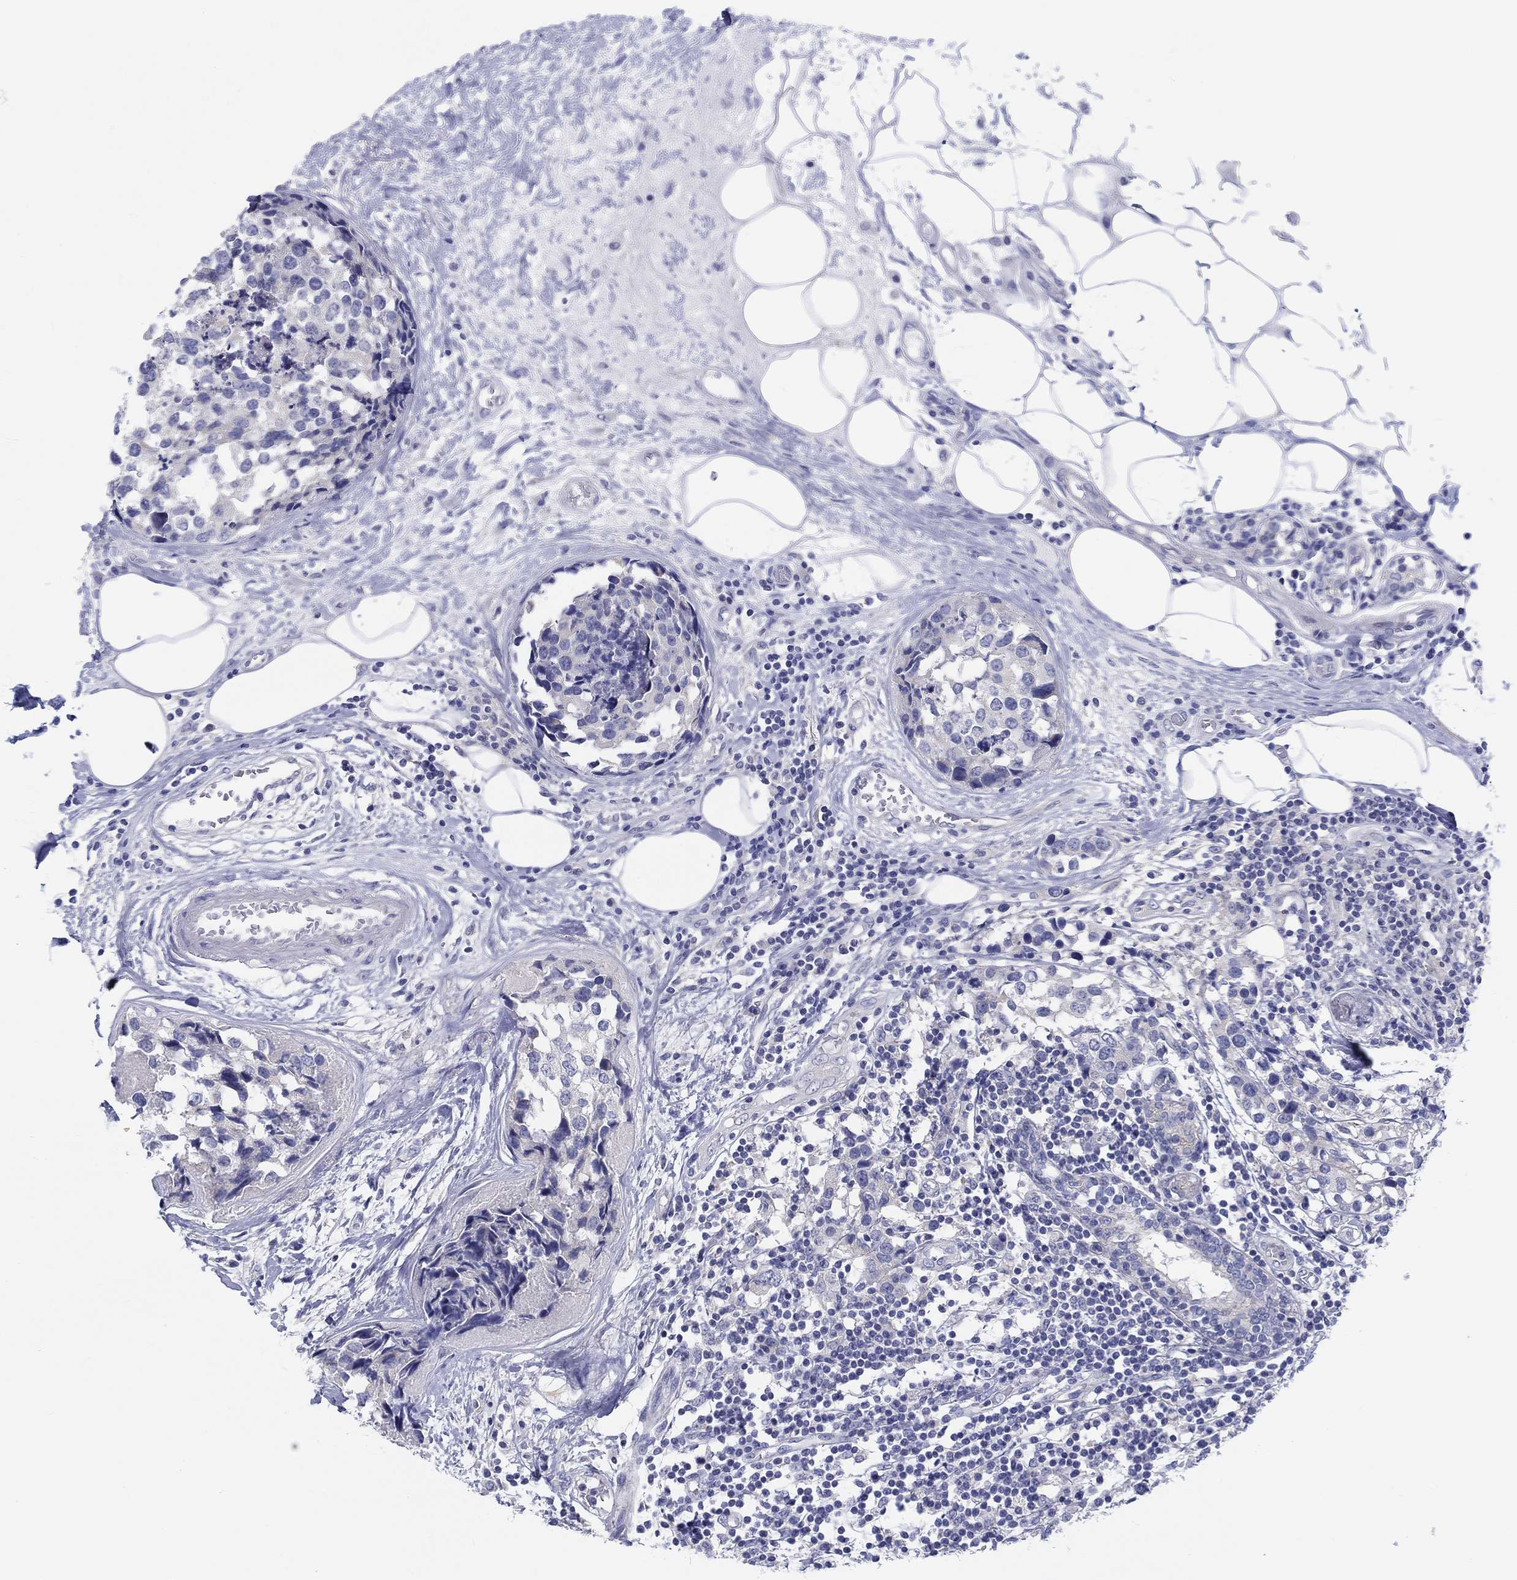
{"staining": {"intensity": "negative", "quantity": "none", "location": "none"}, "tissue": "breast cancer", "cell_type": "Tumor cells", "image_type": "cancer", "snomed": [{"axis": "morphology", "description": "Lobular carcinoma"}, {"axis": "topography", "description": "Breast"}], "caption": "The histopathology image reveals no staining of tumor cells in breast cancer (lobular carcinoma).", "gene": "HAPLN4", "patient": {"sex": "female", "age": 59}}